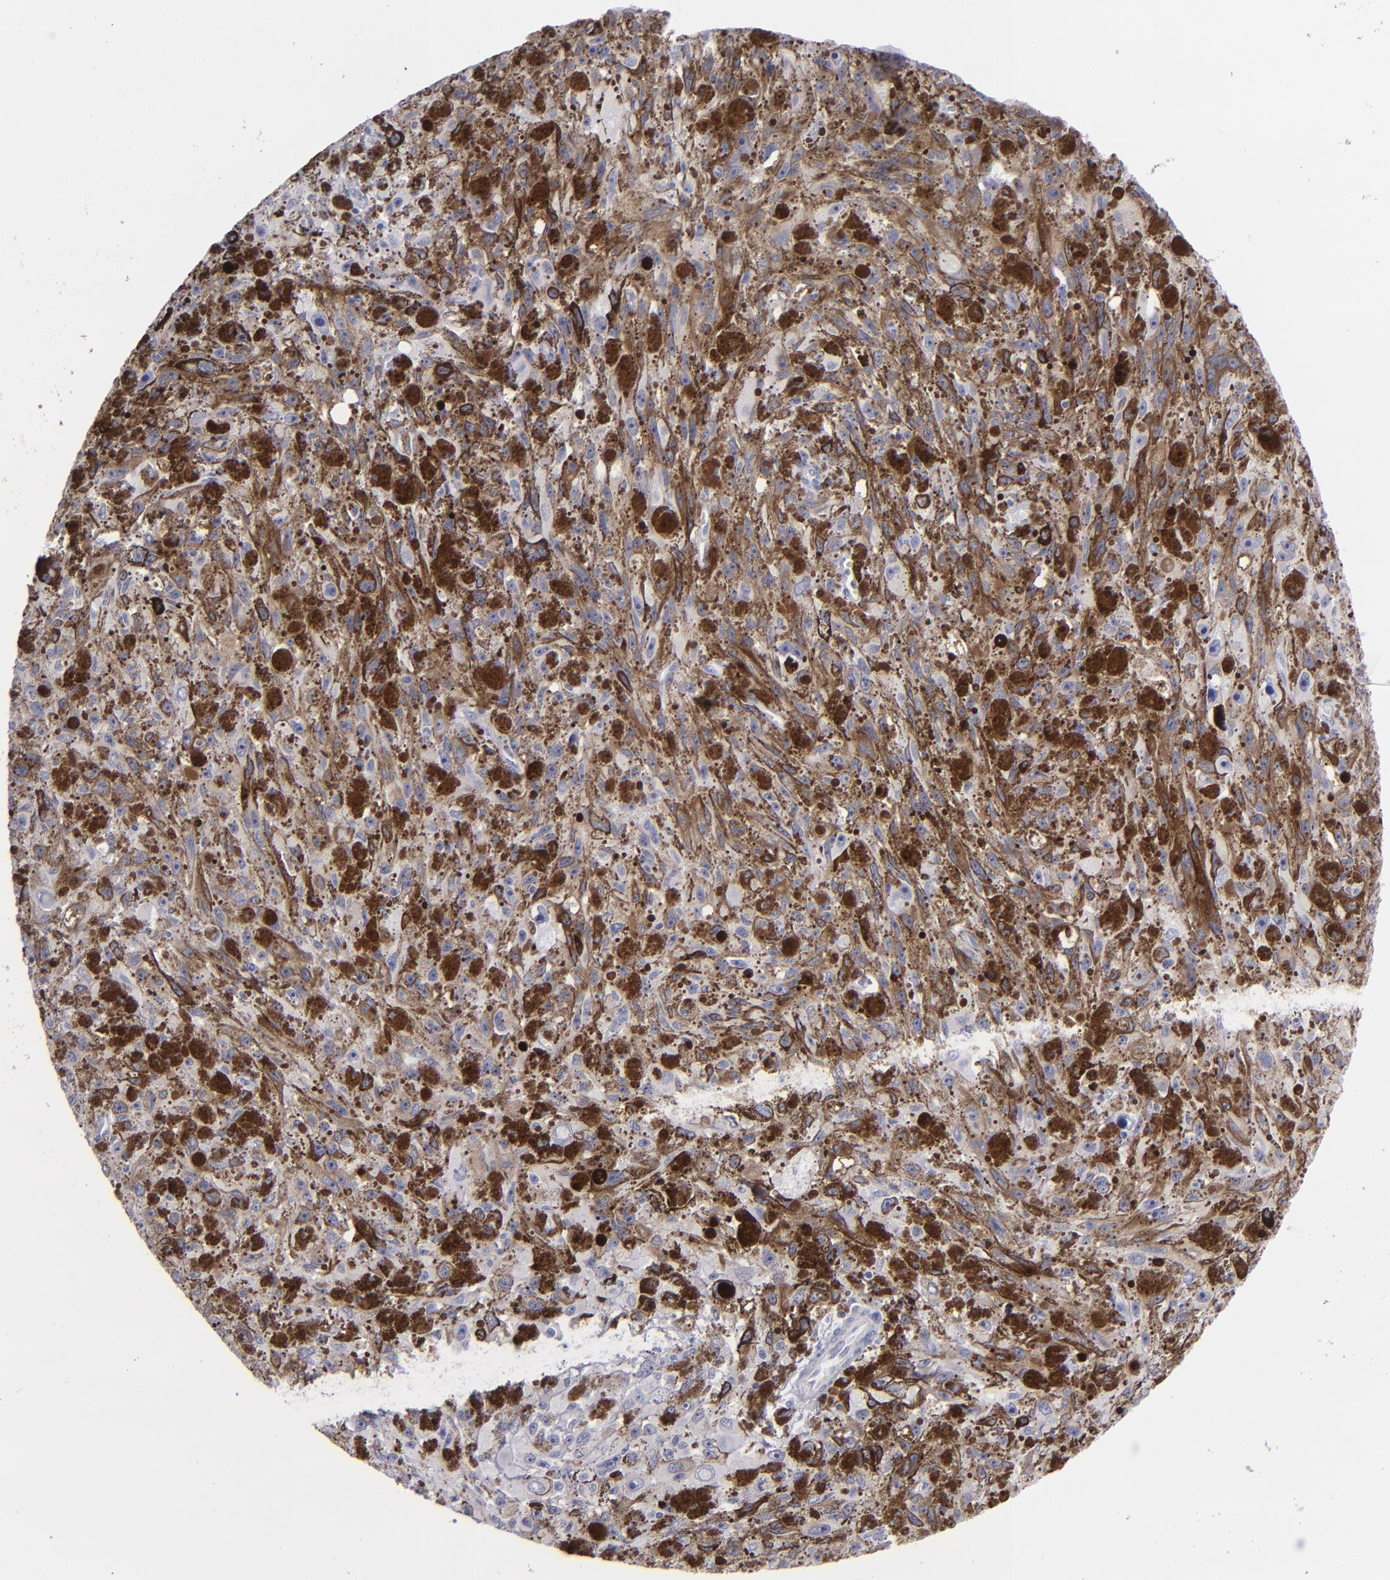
{"staining": {"intensity": "negative", "quantity": "none", "location": "none"}, "tissue": "melanoma", "cell_type": "Tumor cells", "image_type": "cancer", "snomed": [{"axis": "morphology", "description": "Malignant melanoma, NOS"}, {"axis": "topography", "description": "Skin"}], "caption": "The histopathology image displays no significant staining in tumor cells of malignant melanoma.", "gene": "ITGB4", "patient": {"sex": "female", "age": 104}}